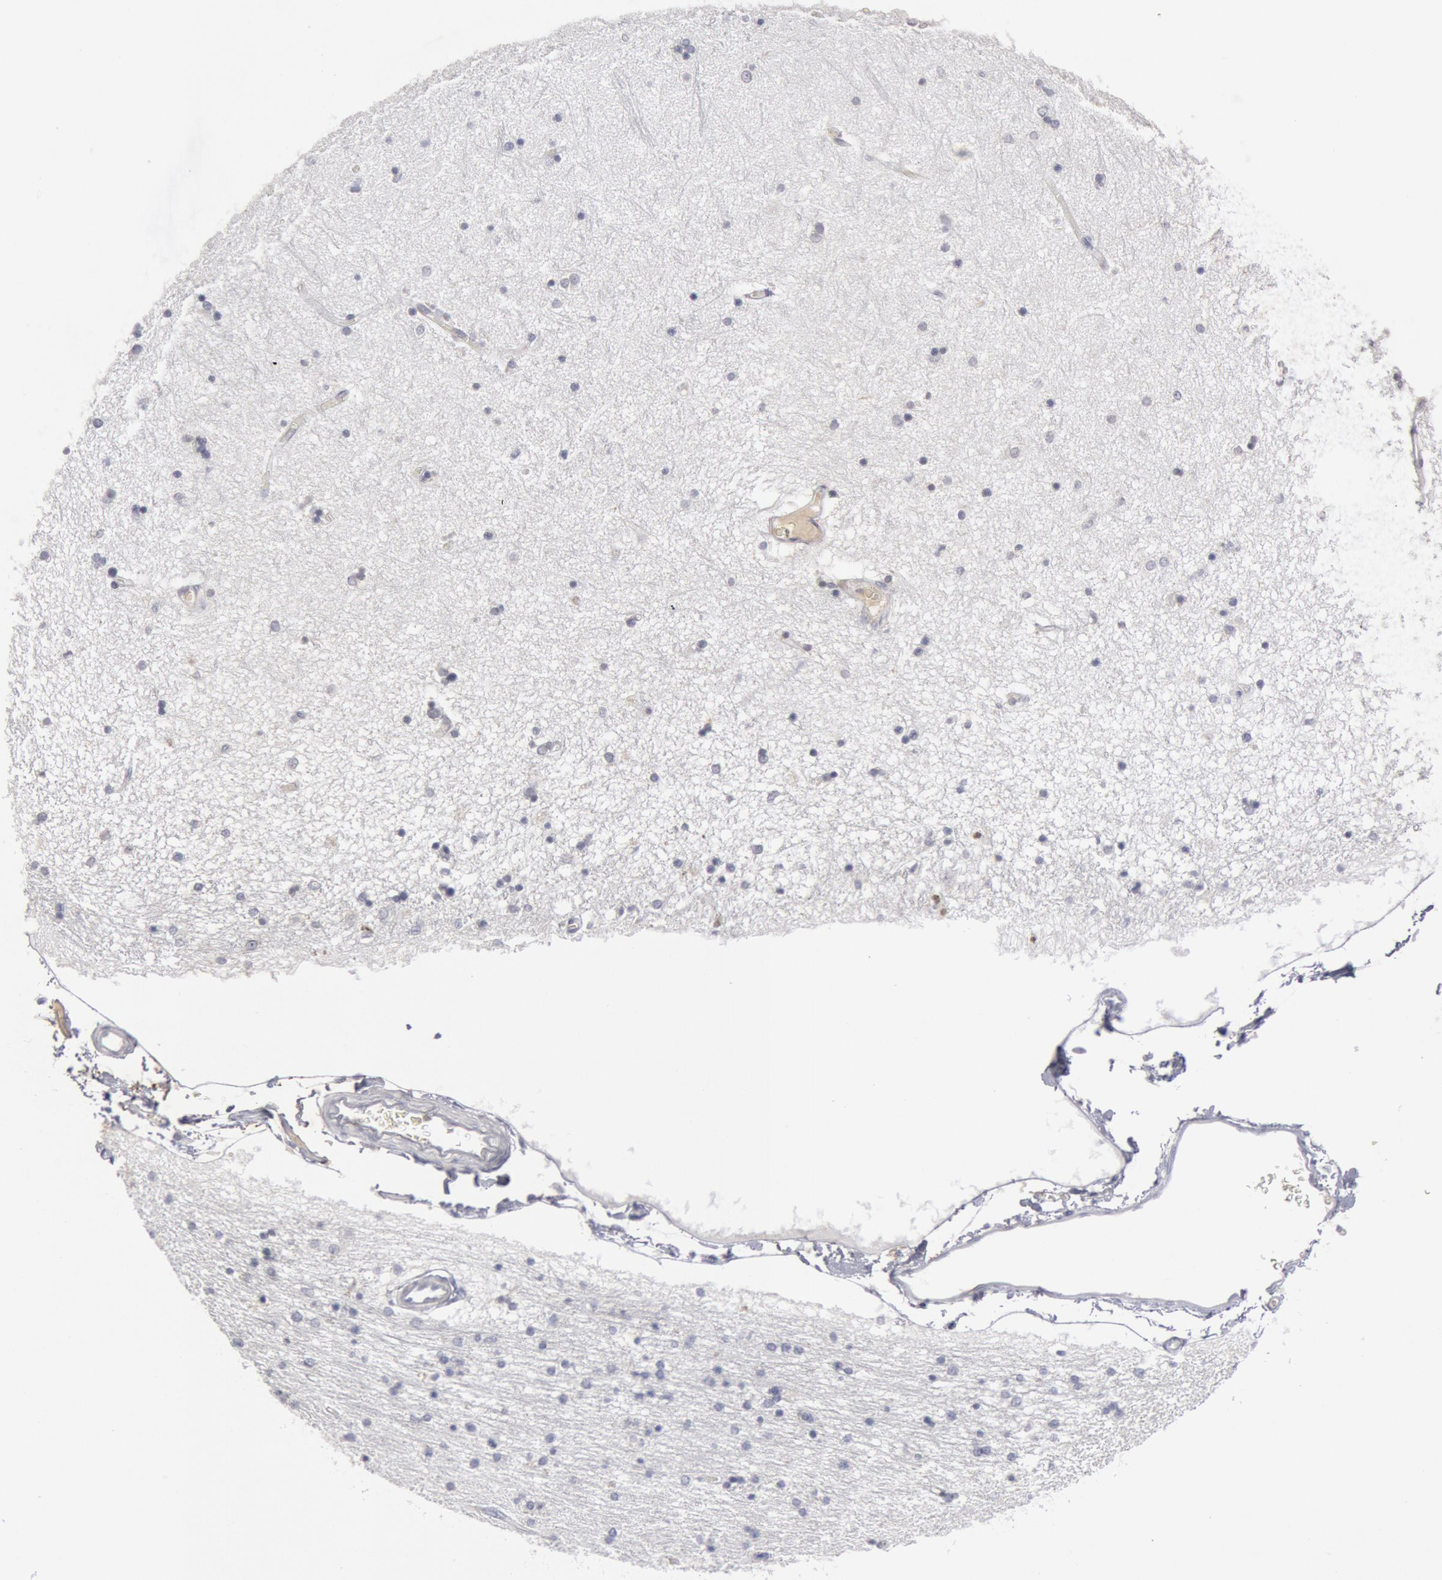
{"staining": {"intensity": "negative", "quantity": "none", "location": "none"}, "tissue": "hippocampus", "cell_type": "Glial cells", "image_type": "normal", "snomed": [{"axis": "morphology", "description": "Normal tissue, NOS"}, {"axis": "topography", "description": "Hippocampus"}], "caption": "Image shows no significant protein staining in glial cells of unremarkable hippocampus. (IHC, brightfield microscopy, high magnification).", "gene": "FOXA2", "patient": {"sex": "female", "age": 54}}